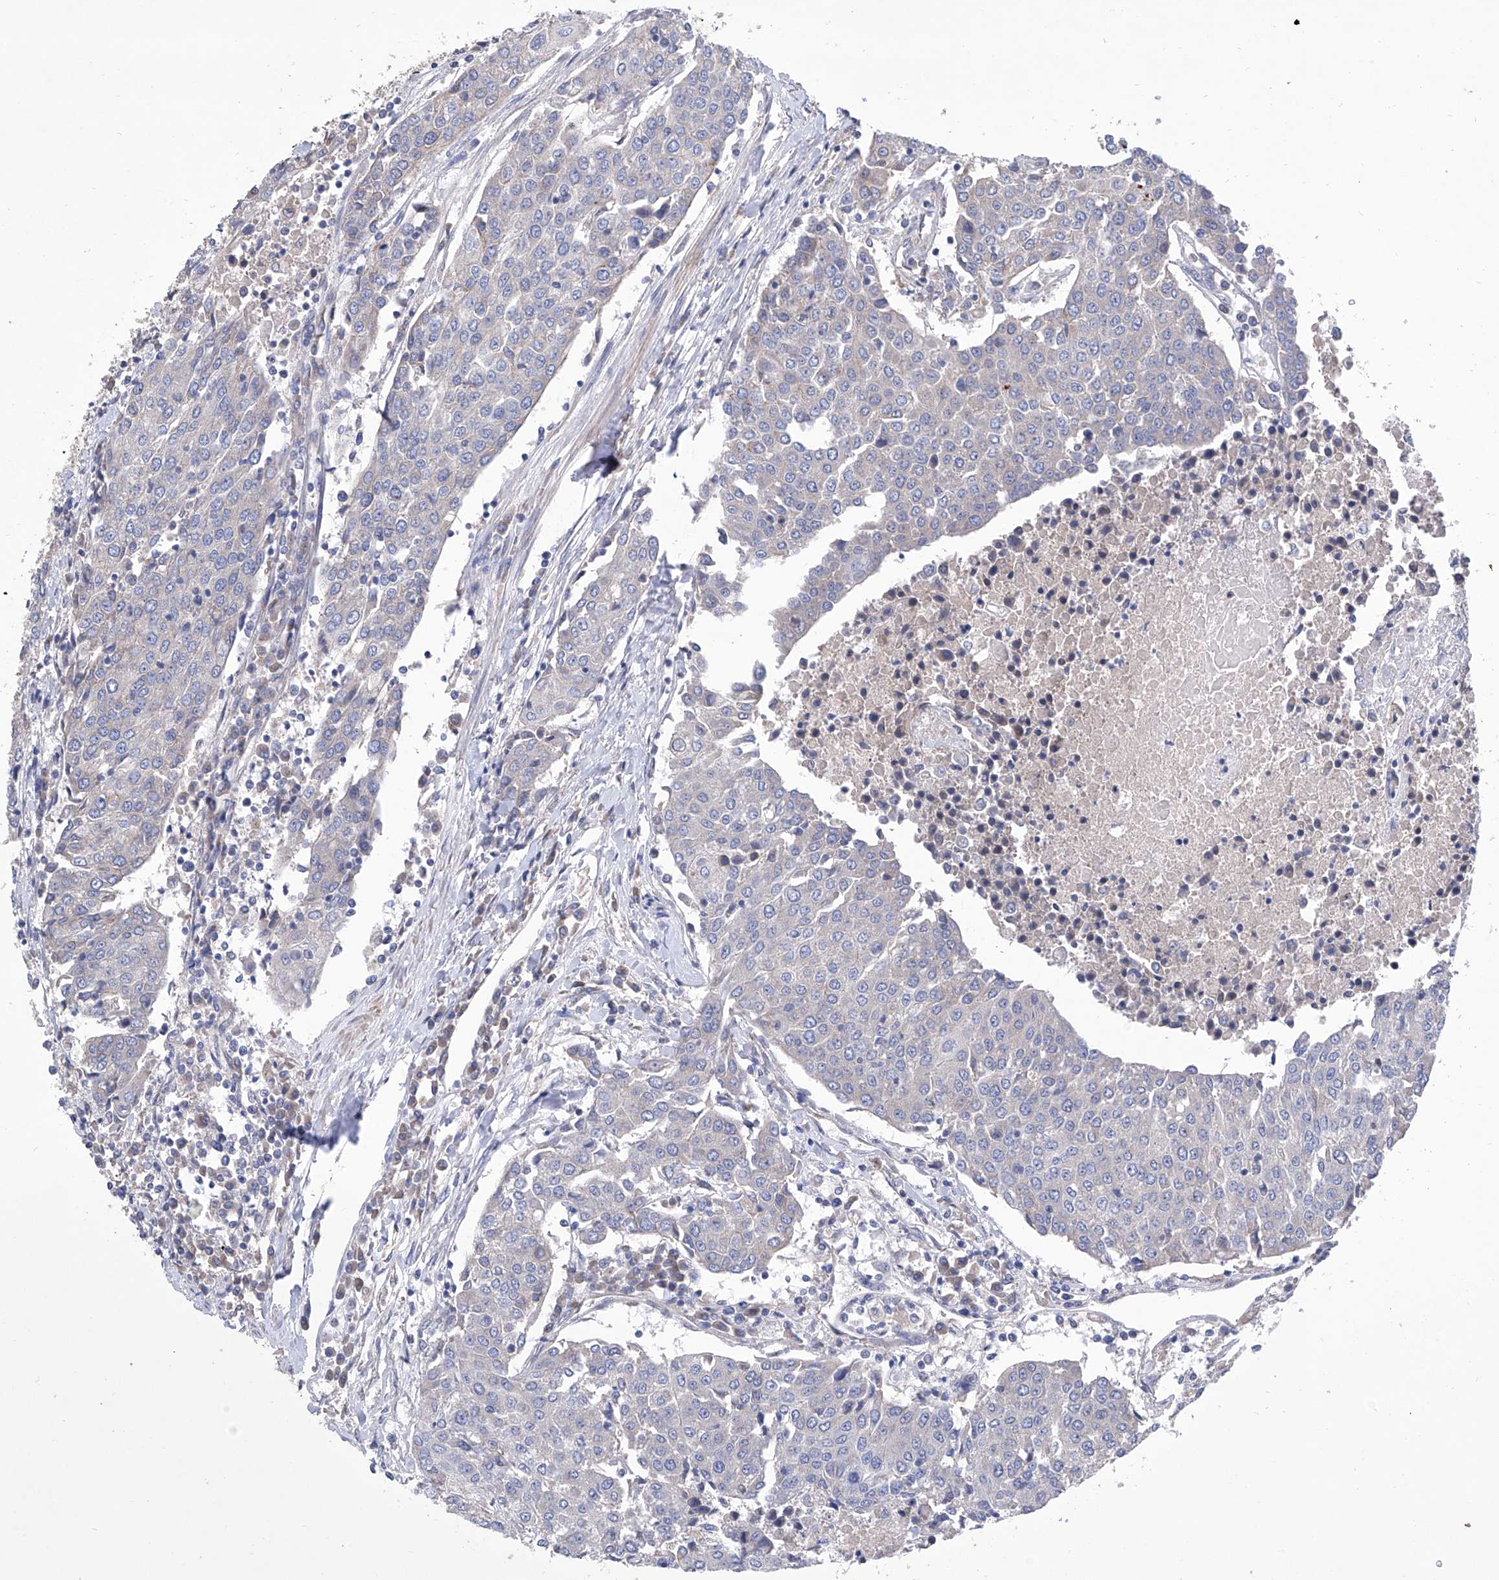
{"staining": {"intensity": "negative", "quantity": "none", "location": "none"}, "tissue": "urothelial cancer", "cell_type": "Tumor cells", "image_type": "cancer", "snomed": [{"axis": "morphology", "description": "Urothelial carcinoma, High grade"}, {"axis": "topography", "description": "Urinary bladder"}], "caption": "Urothelial carcinoma (high-grade) stained for a protein using IHC demonstrates no expression tumor cells.", "gene": "TJAP1", "patient": {"sex": "female", "age": 85}}